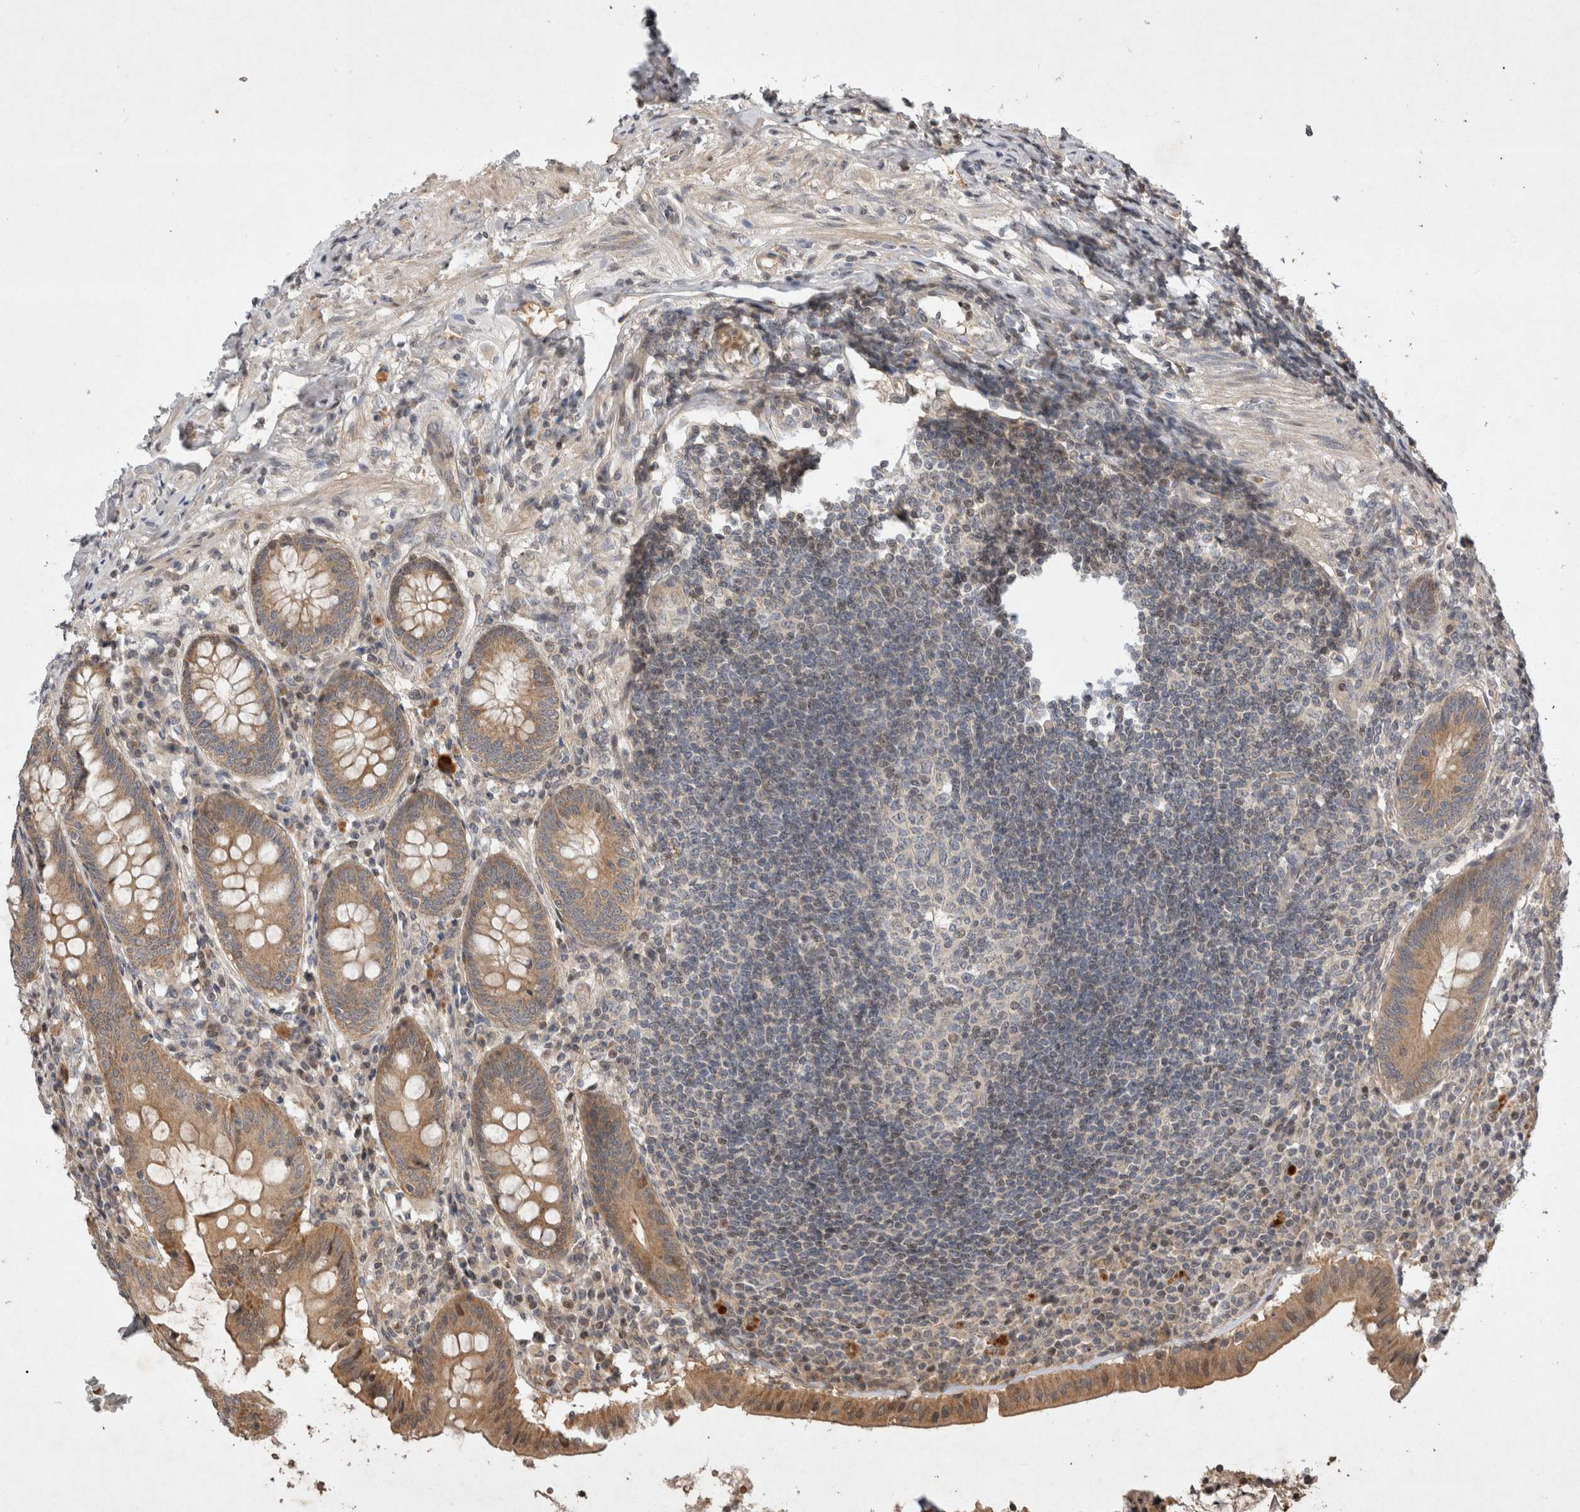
{"staining": {"intensity": "moderate", "quantity": ">75%", "location": "cytoplasmic/membranous"}, "tissue": "appendix", "cell_type": "Glandular cells", "image_type": "normal", "snomed": [{"axis": "morphology", "description": "Normal tissue, NOS"}, {"axis": "topography", "description": "Appendix"}], "caption": "Immunohistochemical staining of unremarkable appendix reveals medium levels of moderate cytoplasmic/membranous expression in about >75% of glandular cells.", "gene": "EIF2AK1", "patient": {"sex": "female", "age": 54}}